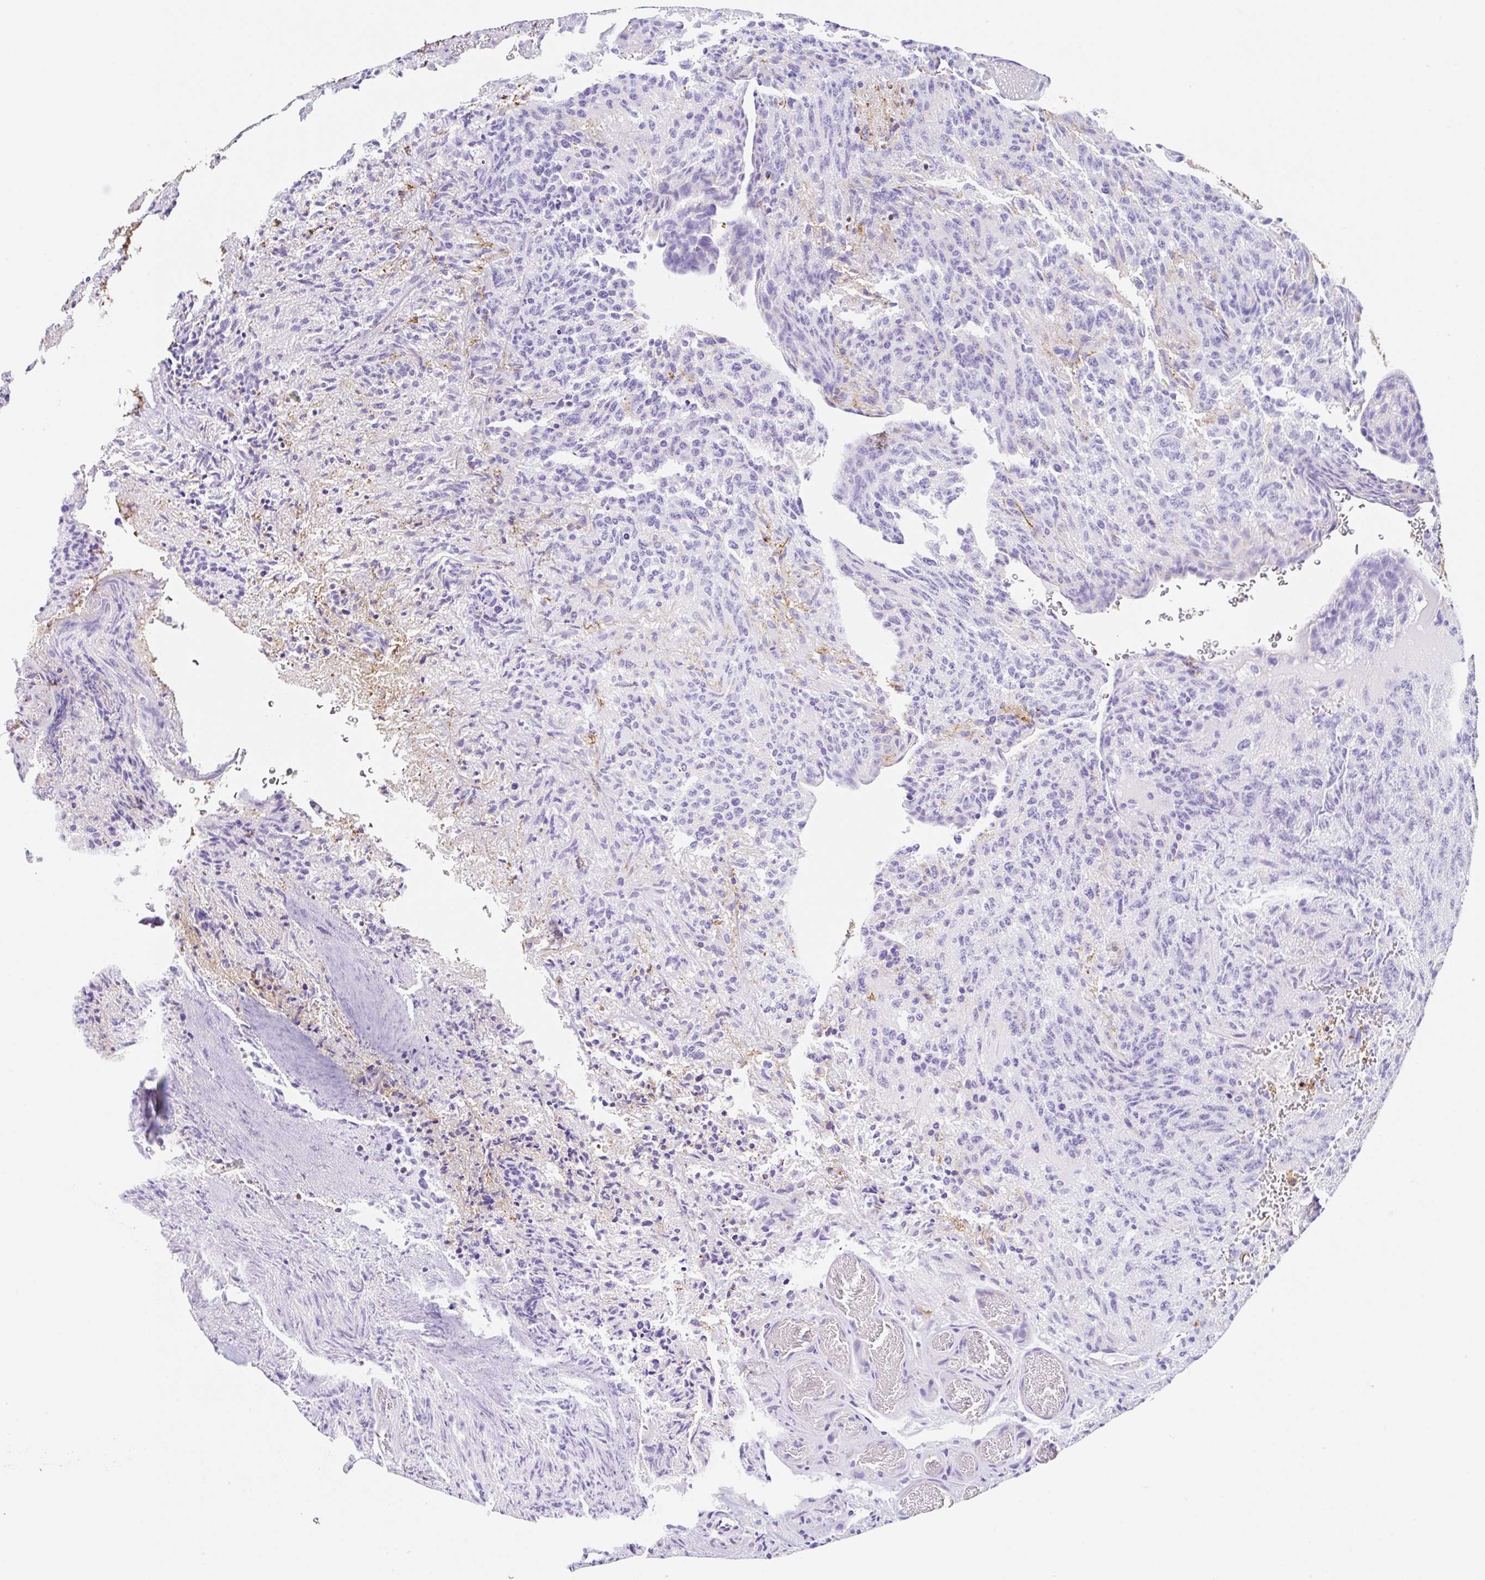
{"staining": {"intensity": "negative", "quantity": "none", "location": "none"}, "tissue": "glioma", "cell_type": "Tumor cells", "image_type": "cancer", "snomed": [{"axis": "morphology", "description": "Glioma, malignant, High grade"}, {"axis": "topography", "description": "Brain"}], "caption": "DAB immunohistochemical staining of malignant glioma (high-grade) demonstrates no significant staining in tumor cells. (DAB immunohistochemistry, high magnification).", "gene": "MTTP", "patient": {"sex": "male", "age": 36}}